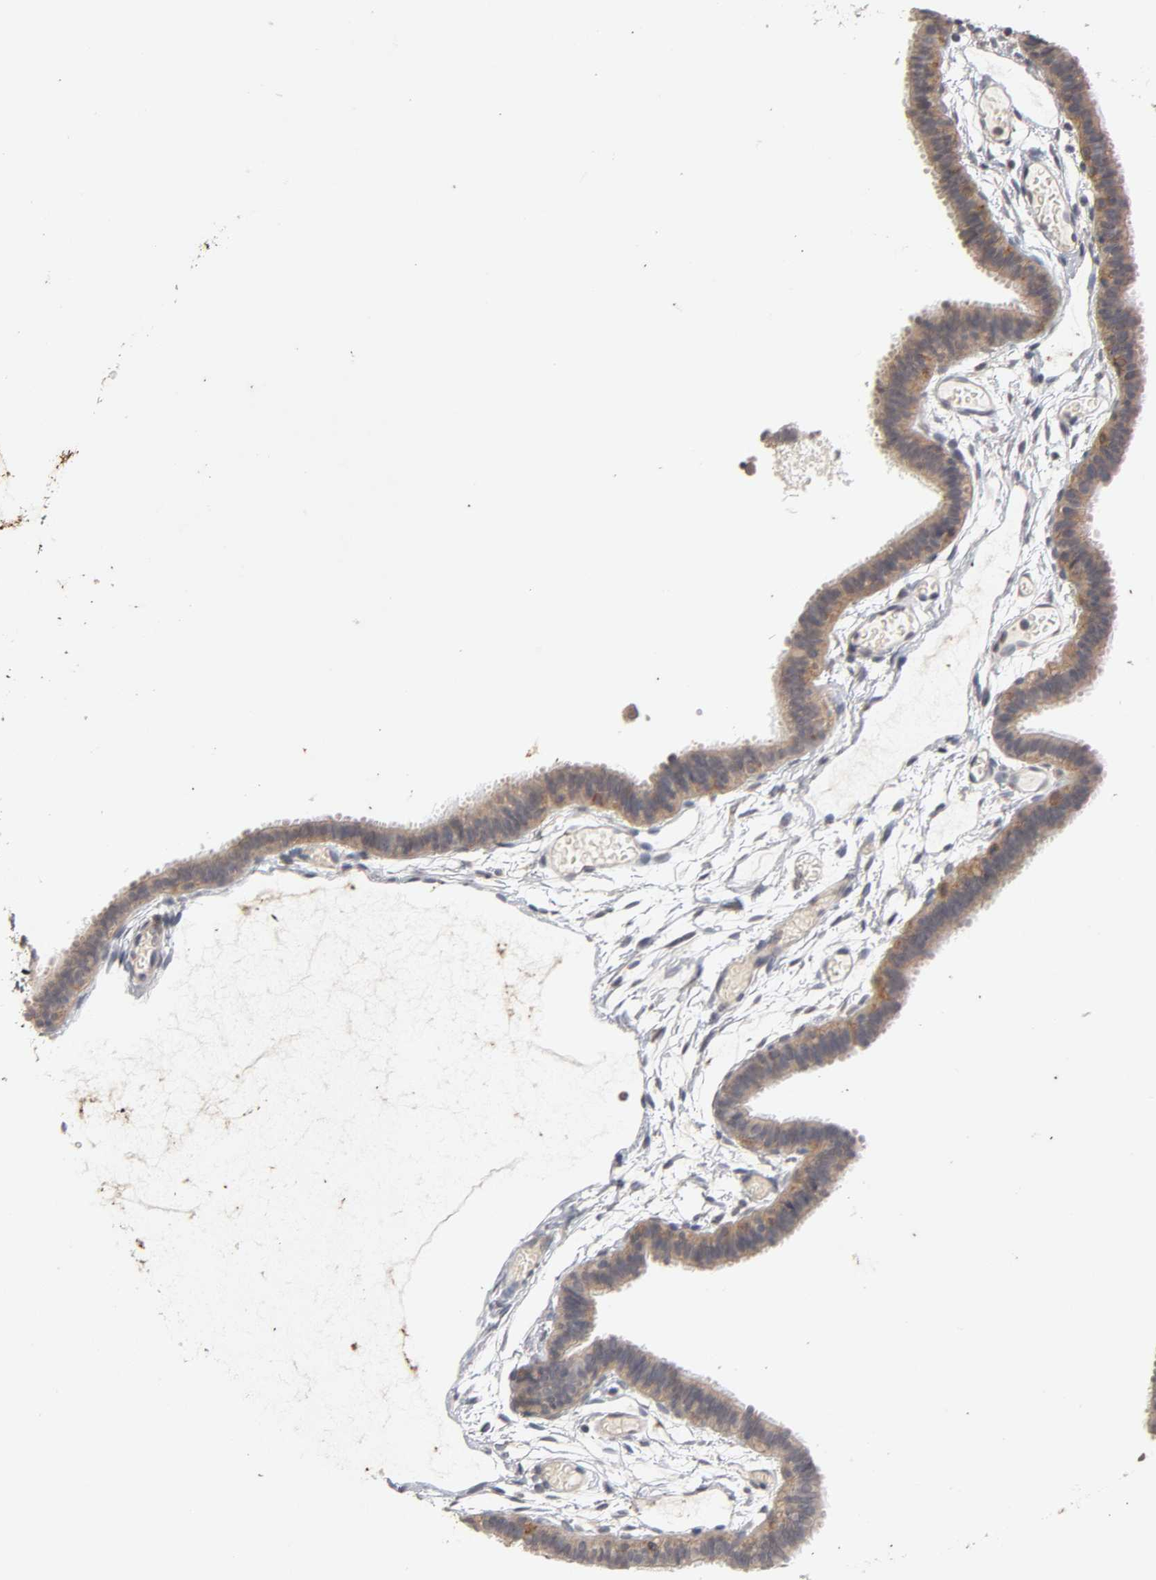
{"staining": {"intensity": "weak", "quantity": ">75%", "location": "cytoplasmic/membranous"}, "tissue": "fallopian tube", "cell_type": "Glandular cells", "image_type": "normal", "snomed": [{"axis": "morphology", "description": "Normal tissue, NOS"}, {"axis": "topography", "description": "Fallopian tube"}], "caption": "Immunohistochemical staining of benign fallopian tube exhibits low levels of weak cytoplasmic/membranous staining in approximately >75% of glandular cells. The protein of interest is stained brown, and the nuclei are stained in blue (DAB (3,3'-diaminobenzidine) IHC with brightfield microscopy, high magnification).", "gene": "CXADR", "patient": {"sex": "female", "age": 29}}